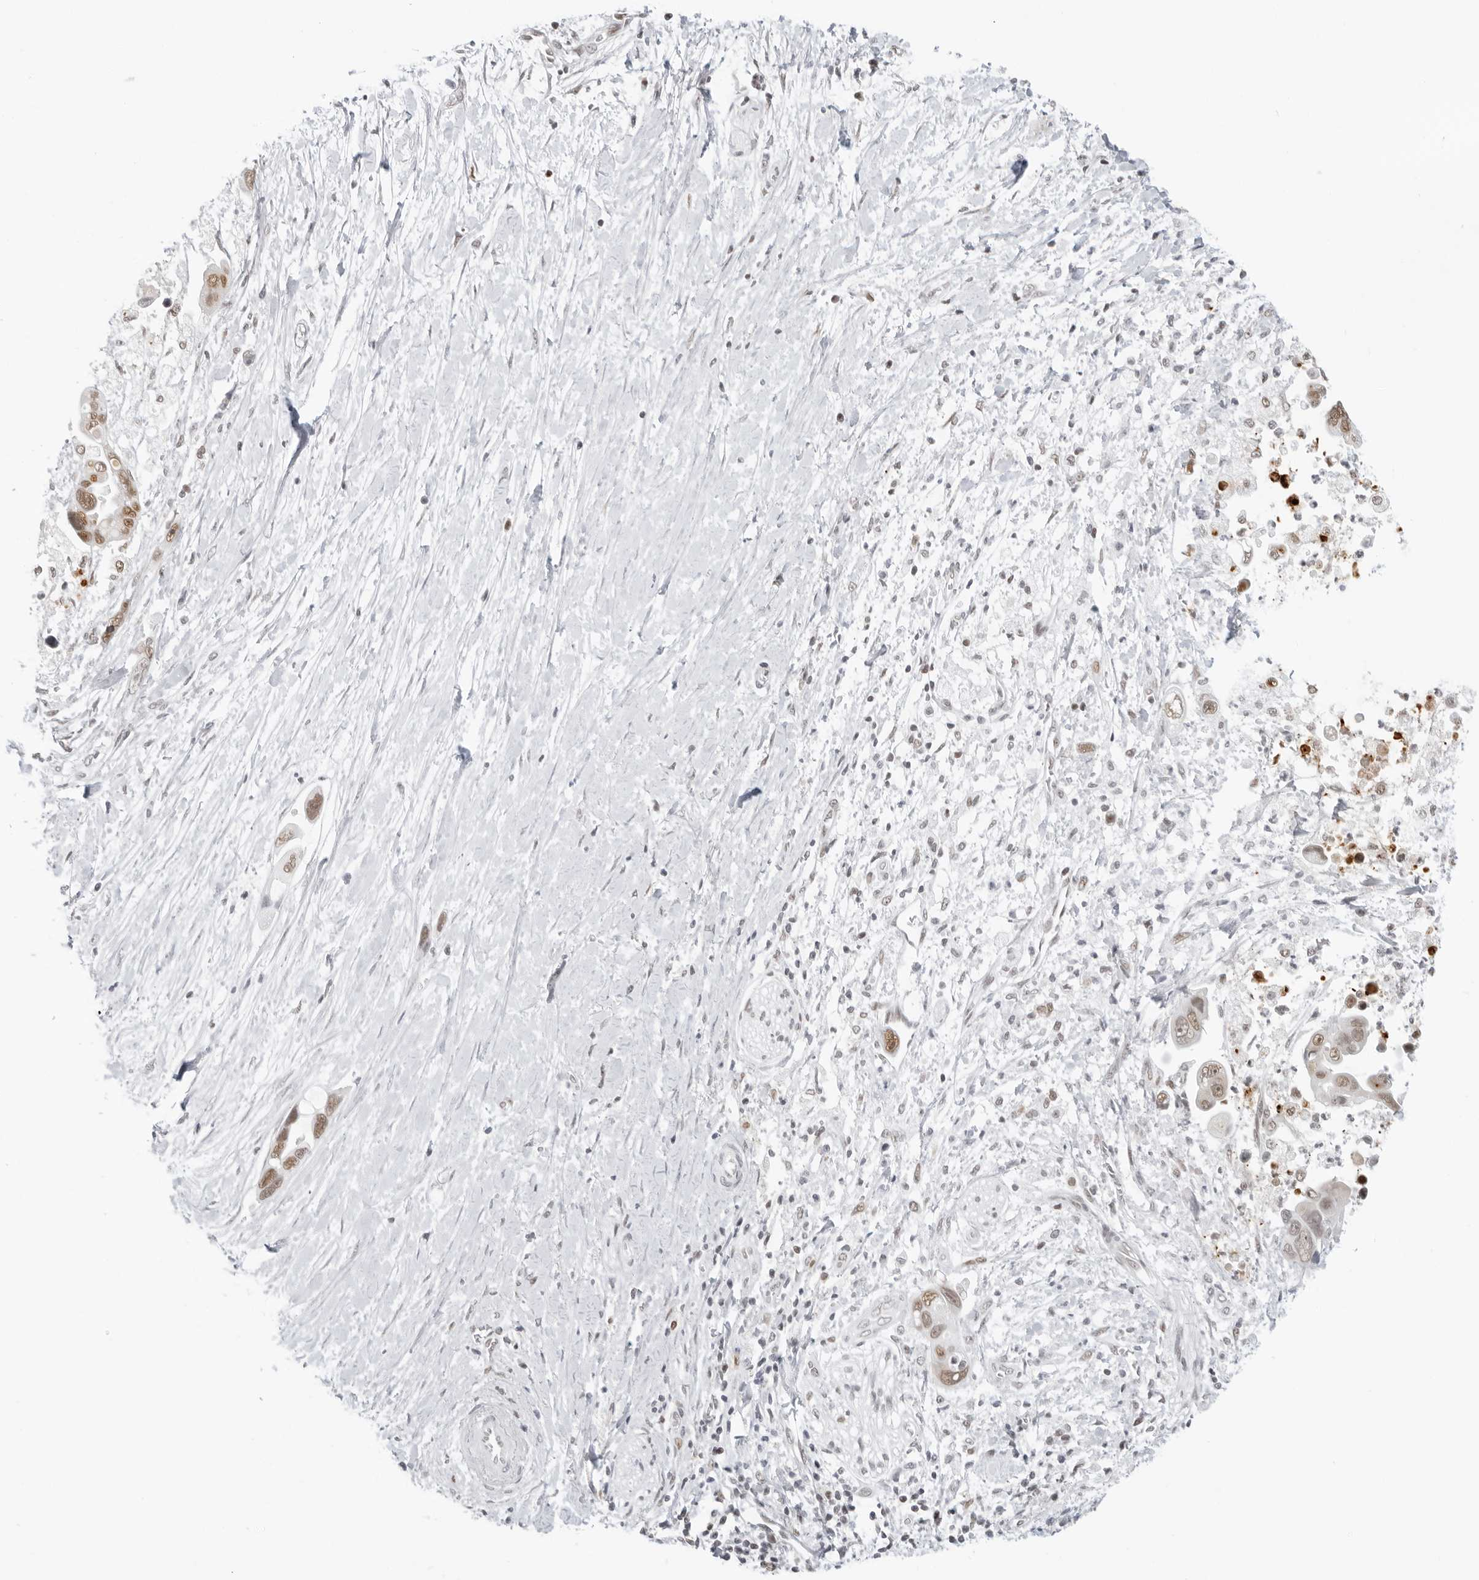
{"staining": {"intensity": "moderate", "quantity": ">75%", "location": "nuclear"}, "tissue": "pancreatic cancer", "cell_type": "Tumor cells", "image_type": "cancer", "snomed": [{"axis": "morphology", "description": "Adenocarcinoma, NOS"}, {"axis": "topography", "description": "Pancreas"}], "caption": "Brown immunohistochemical staining in pancreatic cancer exhibits moderate nuclear positivity in about >75% of tumor cells. (DAB = brown stain, brightfield microscopy at high magnification).", "gene": "MSH6", "patient": {"sex": "female", "age": 72}}